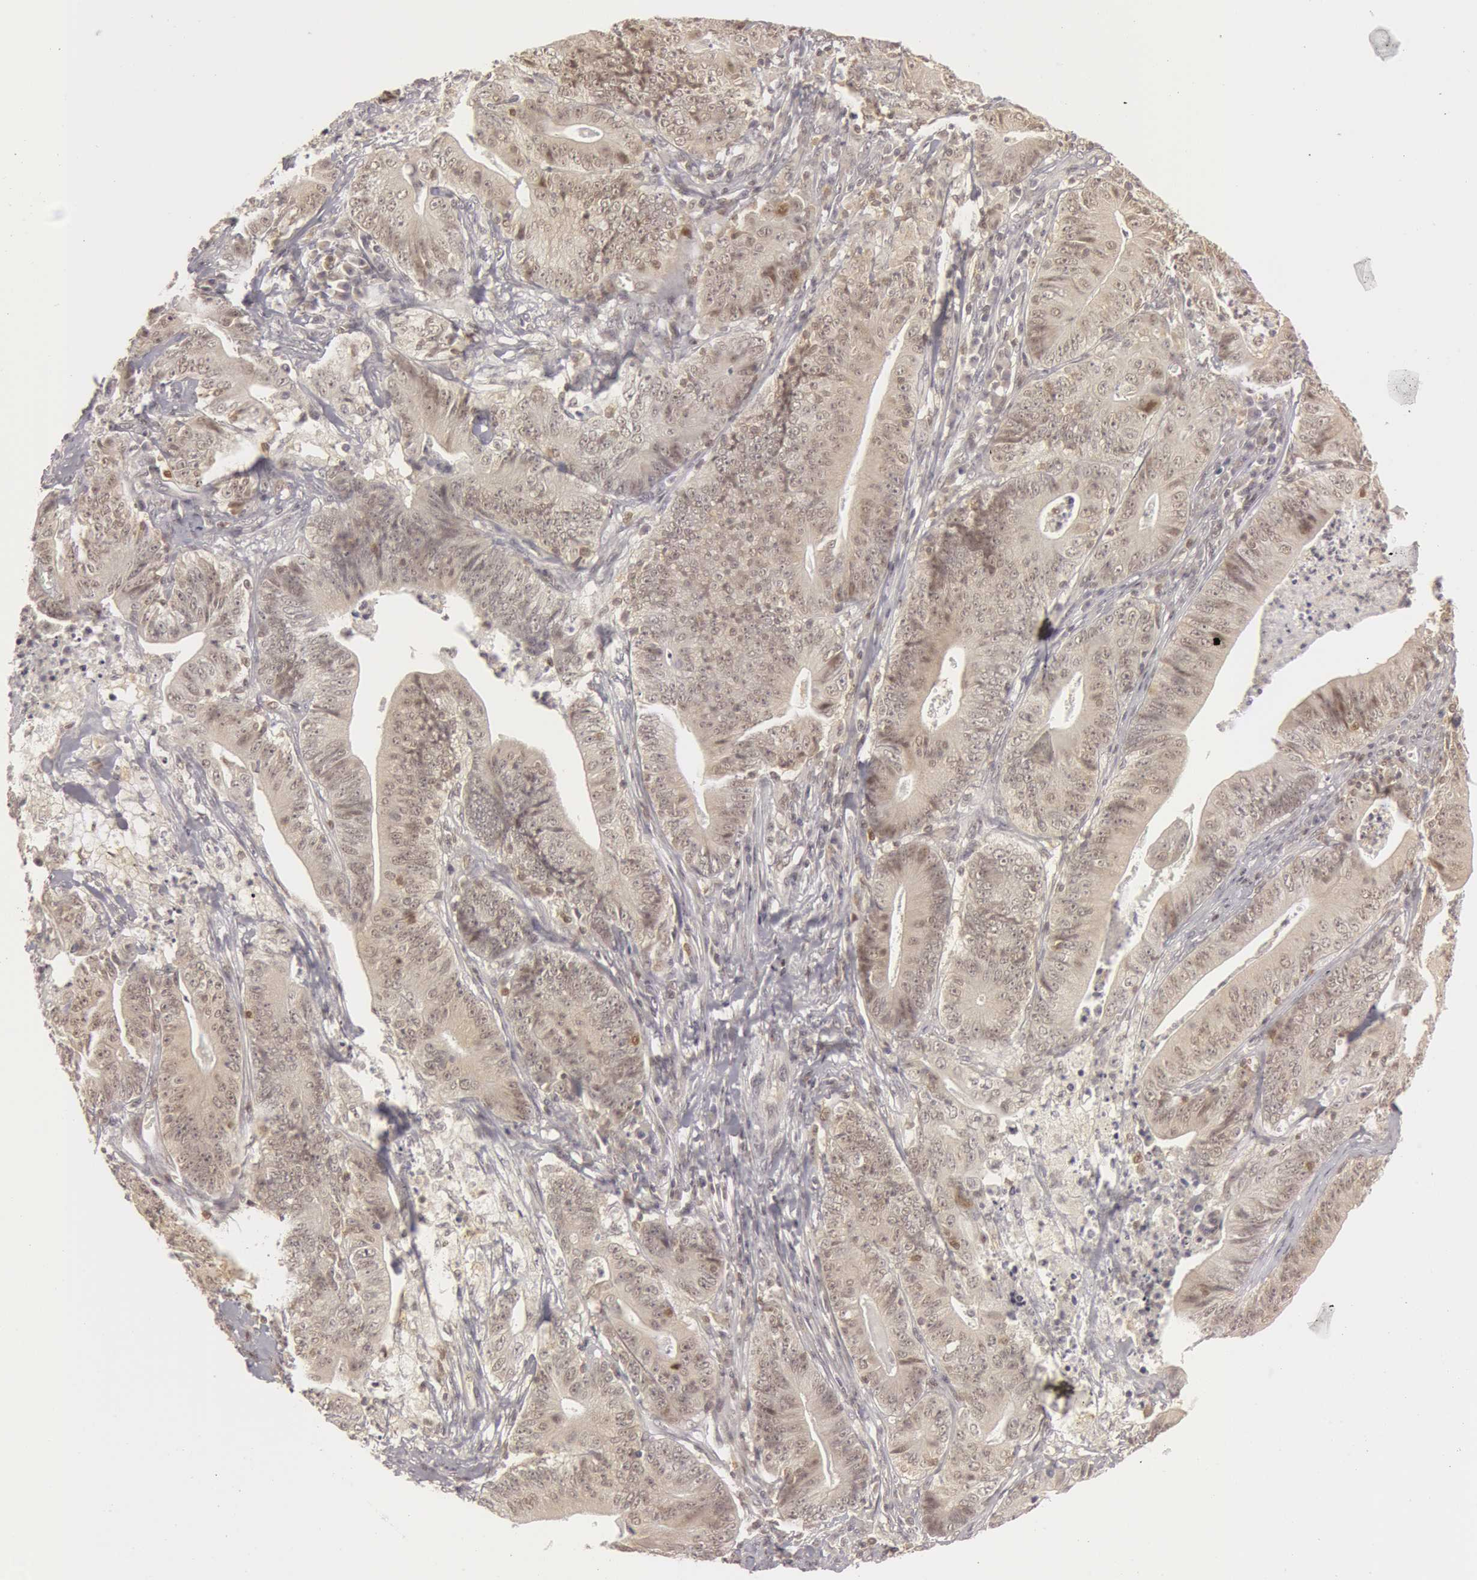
{"staining": {"intensity": "weak", "quantity": "<25%", "location": "nuclear"}, "tissue": "stomach cancer", "cell_type": "Tumor cells", "image_type": "cancer", "snomed": [{"axis": "morphology", "description": "Adenocarcinoma, NOS"}, {"axis": "topography", "description": "Stomach, lower"}], "caption": "Immunohistochemistry (IHC) of human stomach cancer (adenocarcinoma) shows no positivity in tumor cells.", "gene": "OASL", "patient": {"sex": "female", "age": 86}}